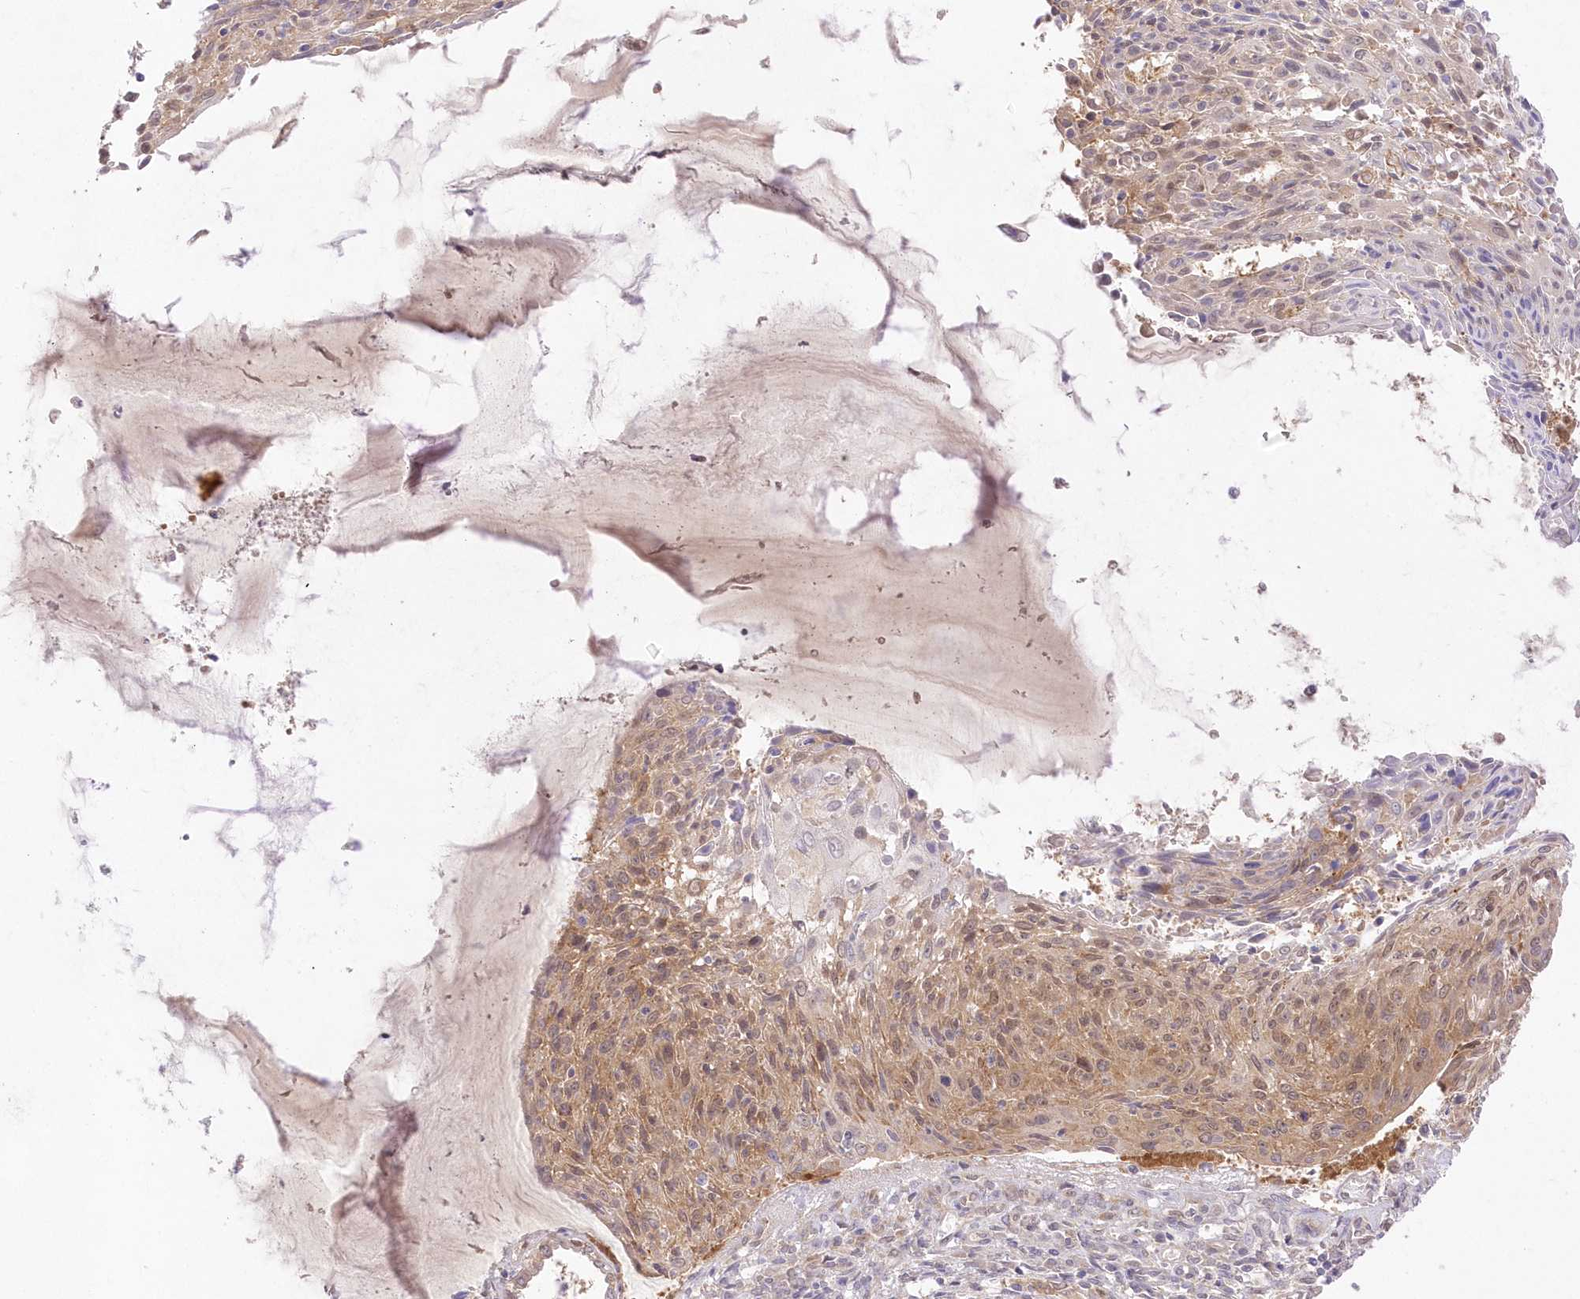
{"staining": {"intensity": "moderate", "quantity": ">75%", "location": "cytoplasmic/membranous"}, "tissue": "cervical cancer", "cell_type": "Tumor cells", "image_type": "cancer", "snomed": [{"axis": "morphology", "description": "Squamous cell carcinoma, NOS"}, {"axis": "topography", "description": "Cervix"}], "caption": "Protein analysis of cervical cancer (squamous cell carcinoma) tissue shows moderate cytoplasmic/membranous staining in approximately >75% of tumor cells.", "gene": "RNPEP", "patient": {"sex": "female", "age": 51}}